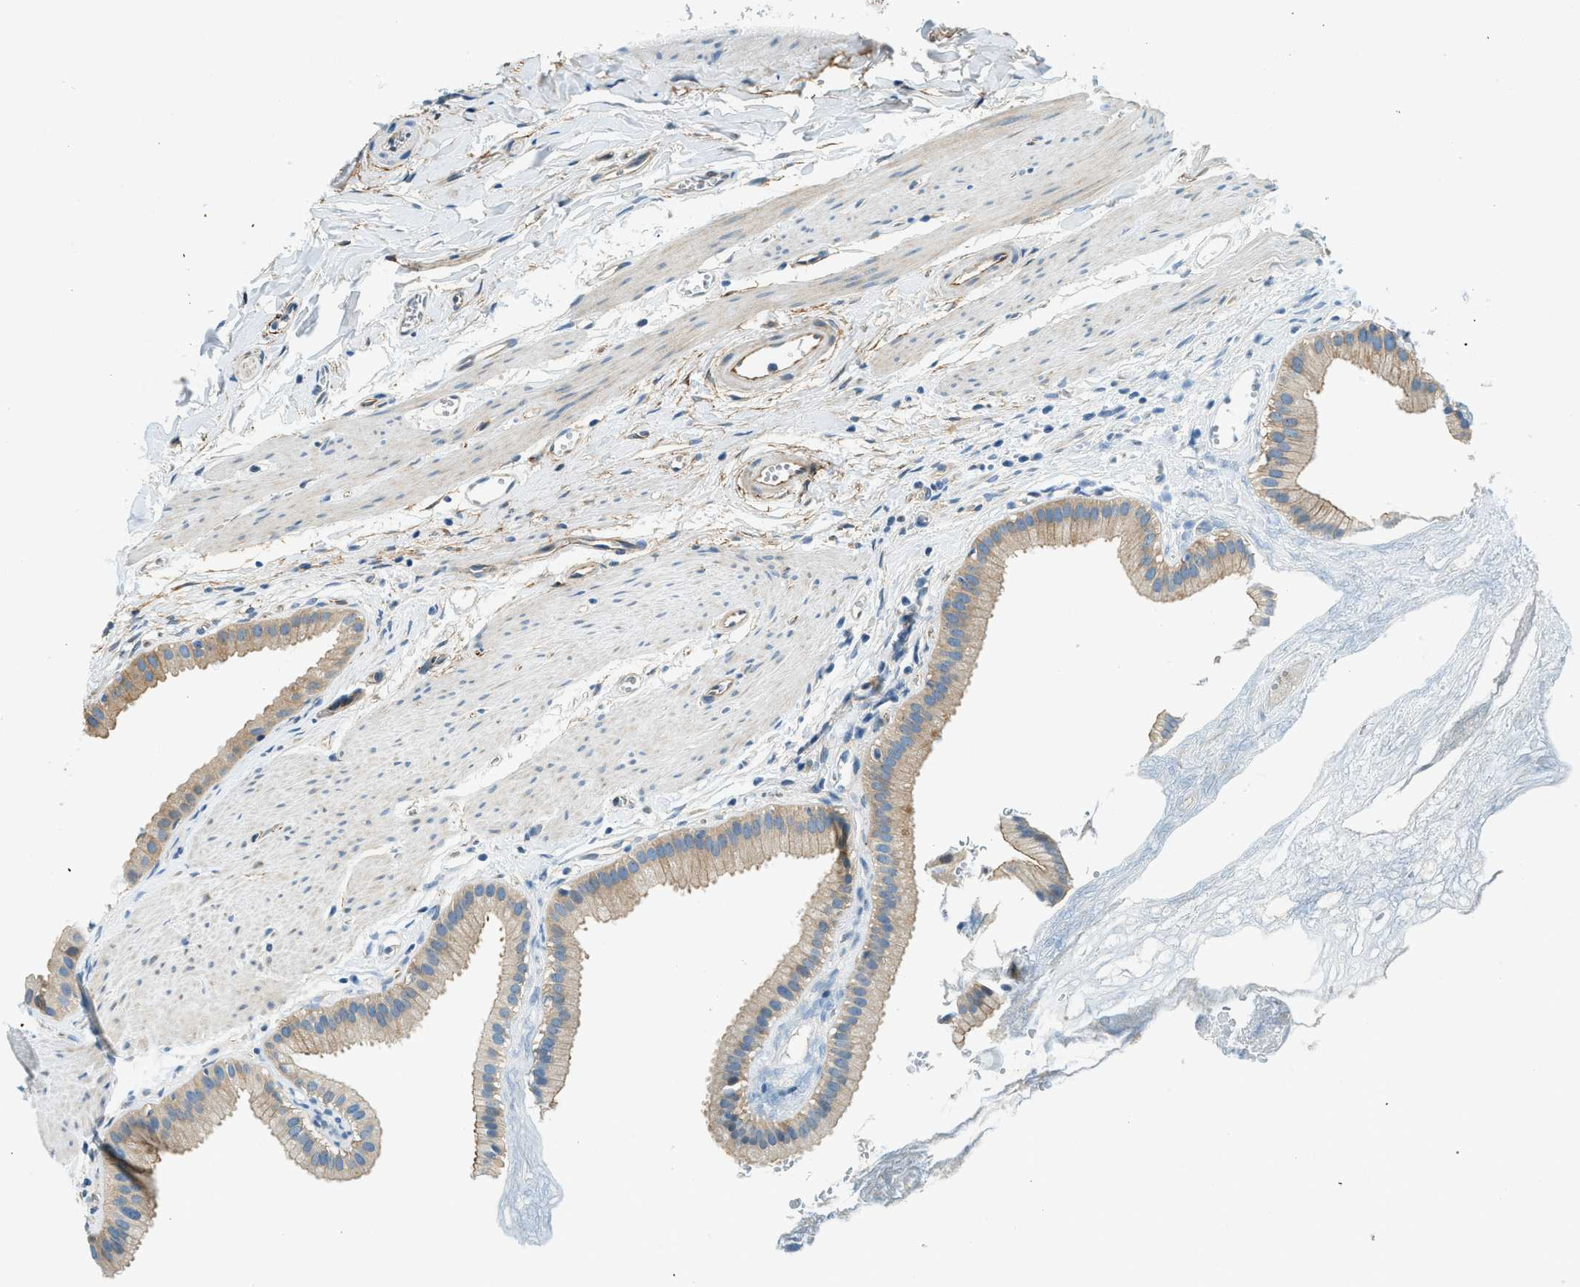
{"staining": {"intensity": "weak", "quantity": "25%-75%", "location": "cytoplasmic/membranous"}, "tissue": "gallbladder", "cell_type": "Glandular cells", "image_type": "normal", "snomed": [{"axis": "morphology", "description": "Normal tissue, NOS"}, {"axis": "topography", "description": "Gallbladder"}], "caption": "Immunohistochemical staining of normal gallbladder demonstrates low levels of weak cytoplasmic/membranous staining in approximately 25%-75% of glandular cells.", "gene": "ZNF367", "patient": {"sex": "female", "age": 64}}